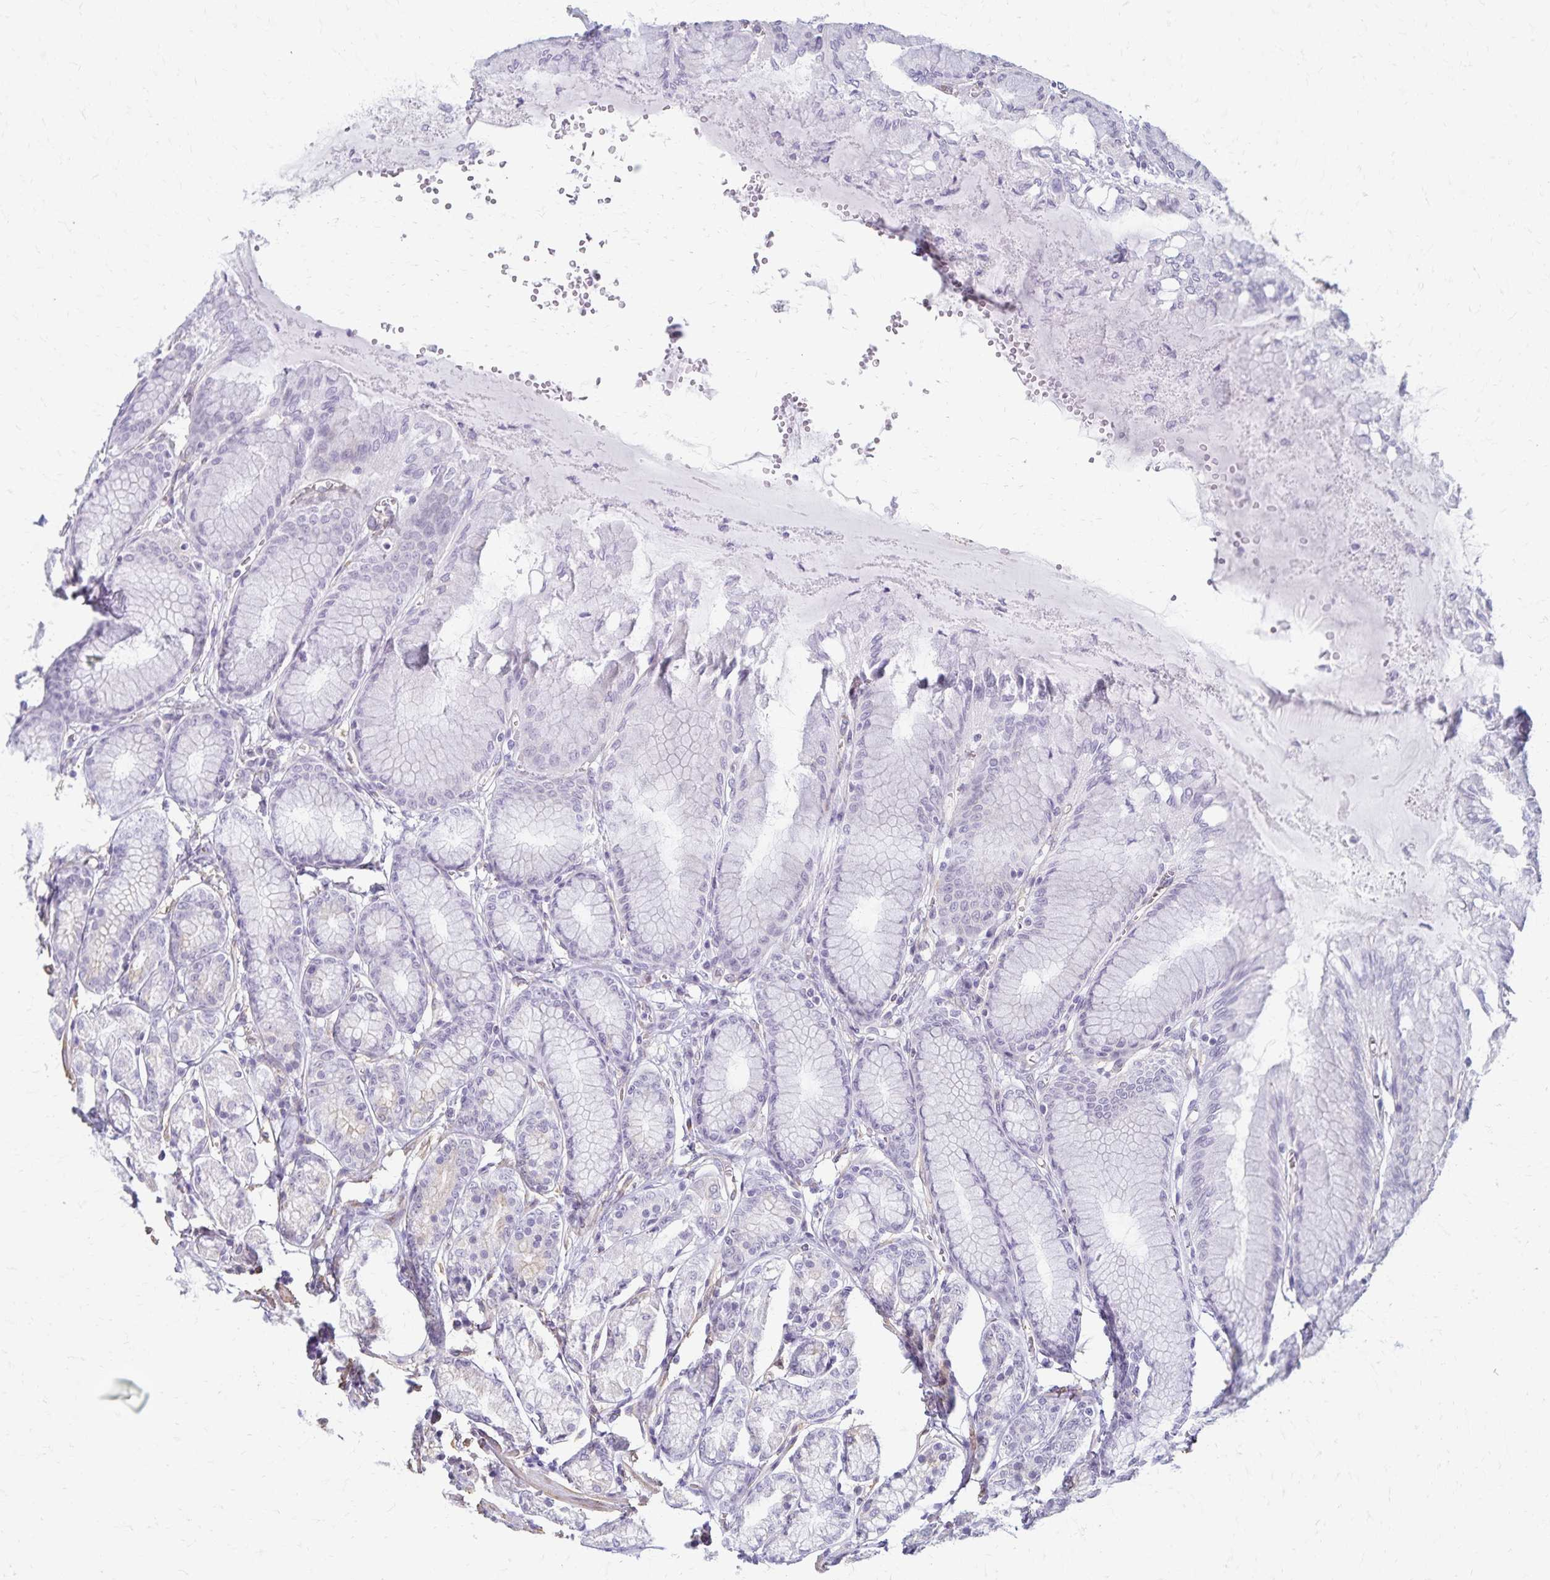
{"staining": {"intensity": "negative", "quantity": "none", "location": "none"}, "tissue": "stomach", "cell_type": "Glandular cells", "image_type": "normal", "snomed": [{"axis": "morphology", "description": "Normal tissue, NOS"}, {"axis": "topography", "description": "Stomach"}, {"axis": "topography", "description": "Stomach, lower"}], "caption": "Image shows no significant protein staining in glandular cells of normal stomach.", "gene": "KISS1", "patient": {"sex": "male", "age": 76}}